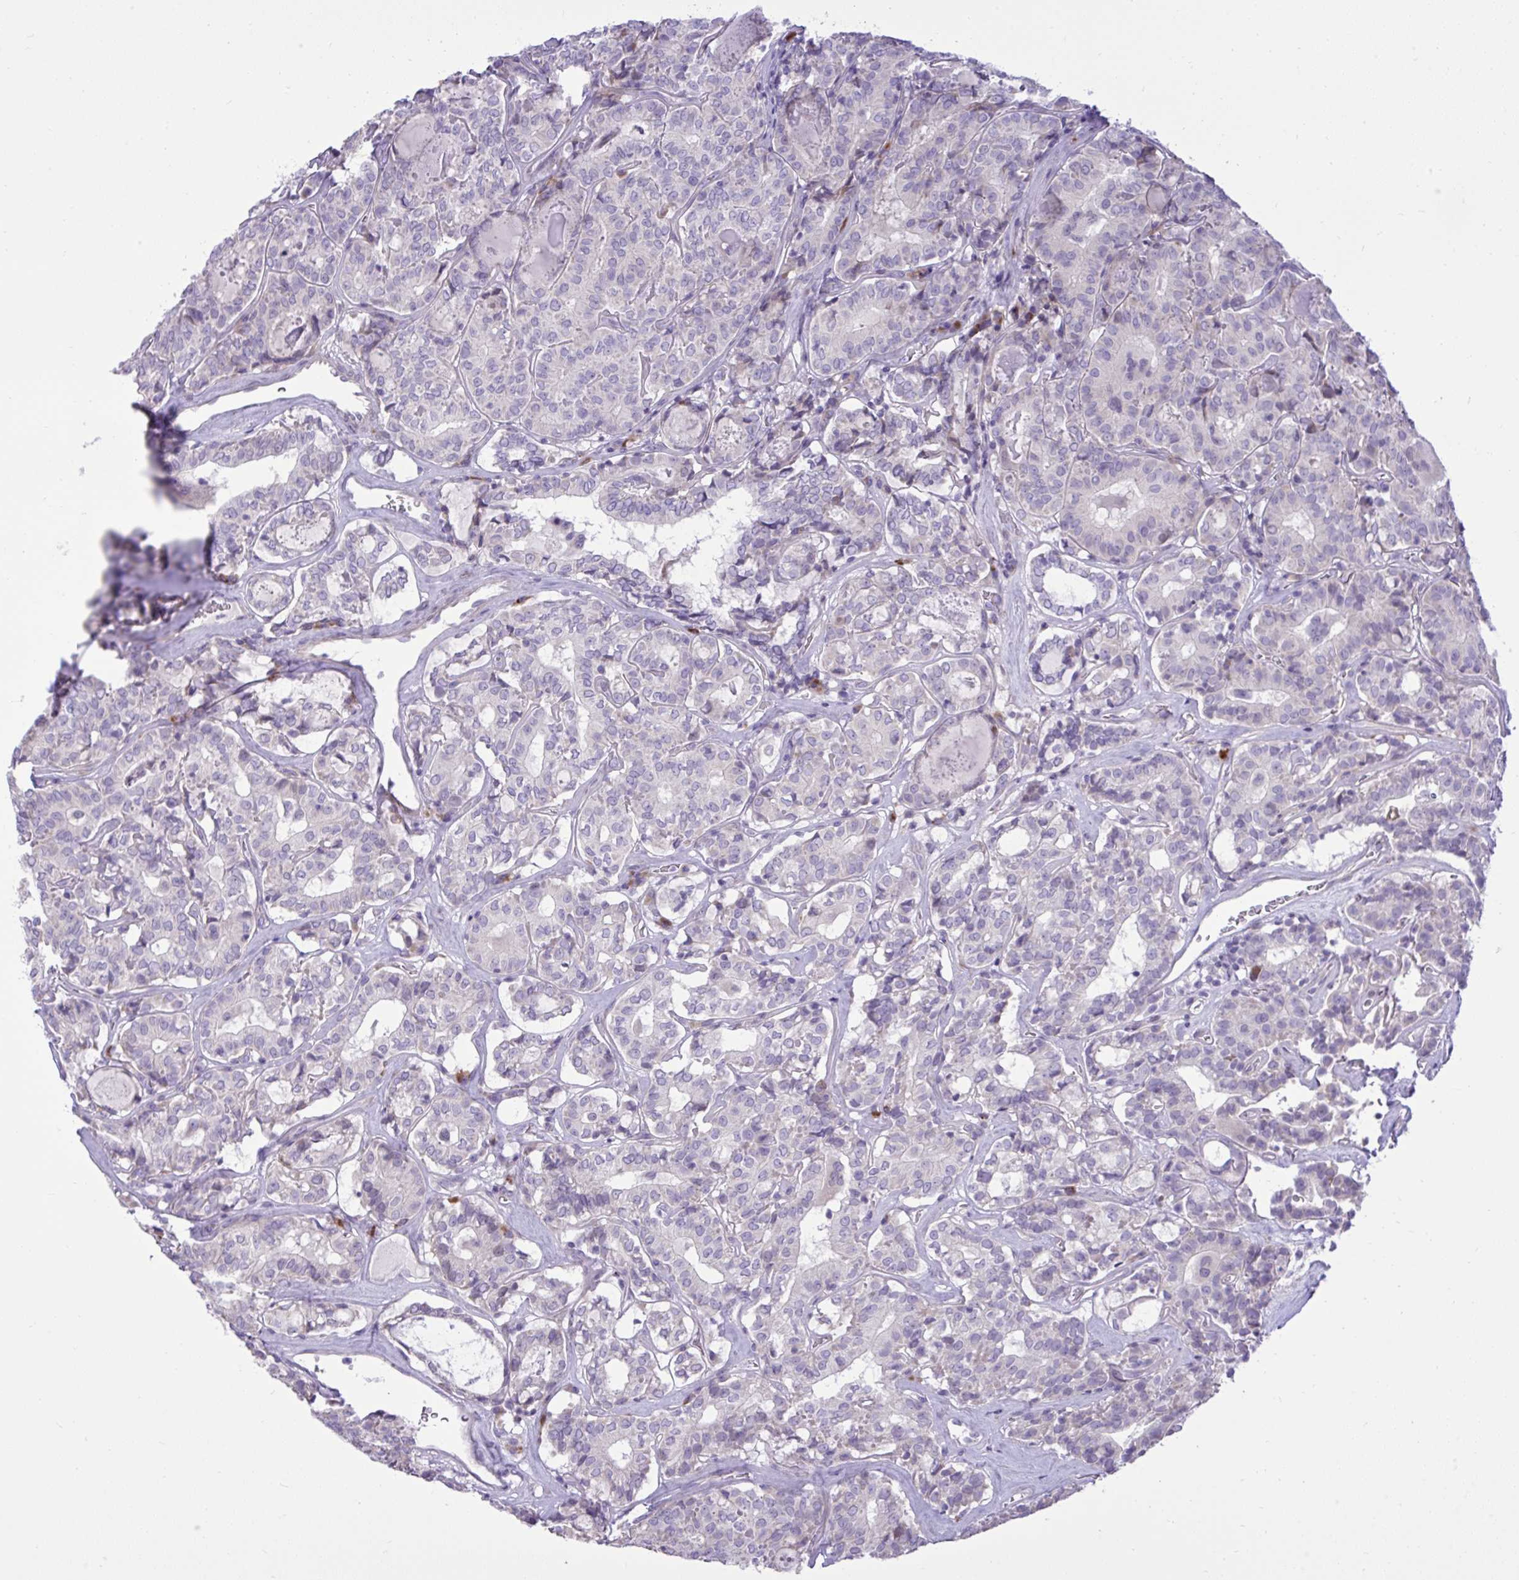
{"staining": {"intensity": "negative", "quantity": "none", "location": "none"}, "tissue": "thyroid cancer", "cell_type": "Tumor cells", "image_type": "cancer", "snomed": [{"axis": "morphology", "description": "Papillary adenocarcinoma, NOS"}, {"axis": "topography", "description": "Thyroid gland"}], "caption": "Immunohistochemistry (IHC) photomicrograph of thyroid cancer stained for a protein (brown), which reveals no expression in tumor cells.", "gene": "SPAG1", "patient": {"sex": "female", "age": 72}}